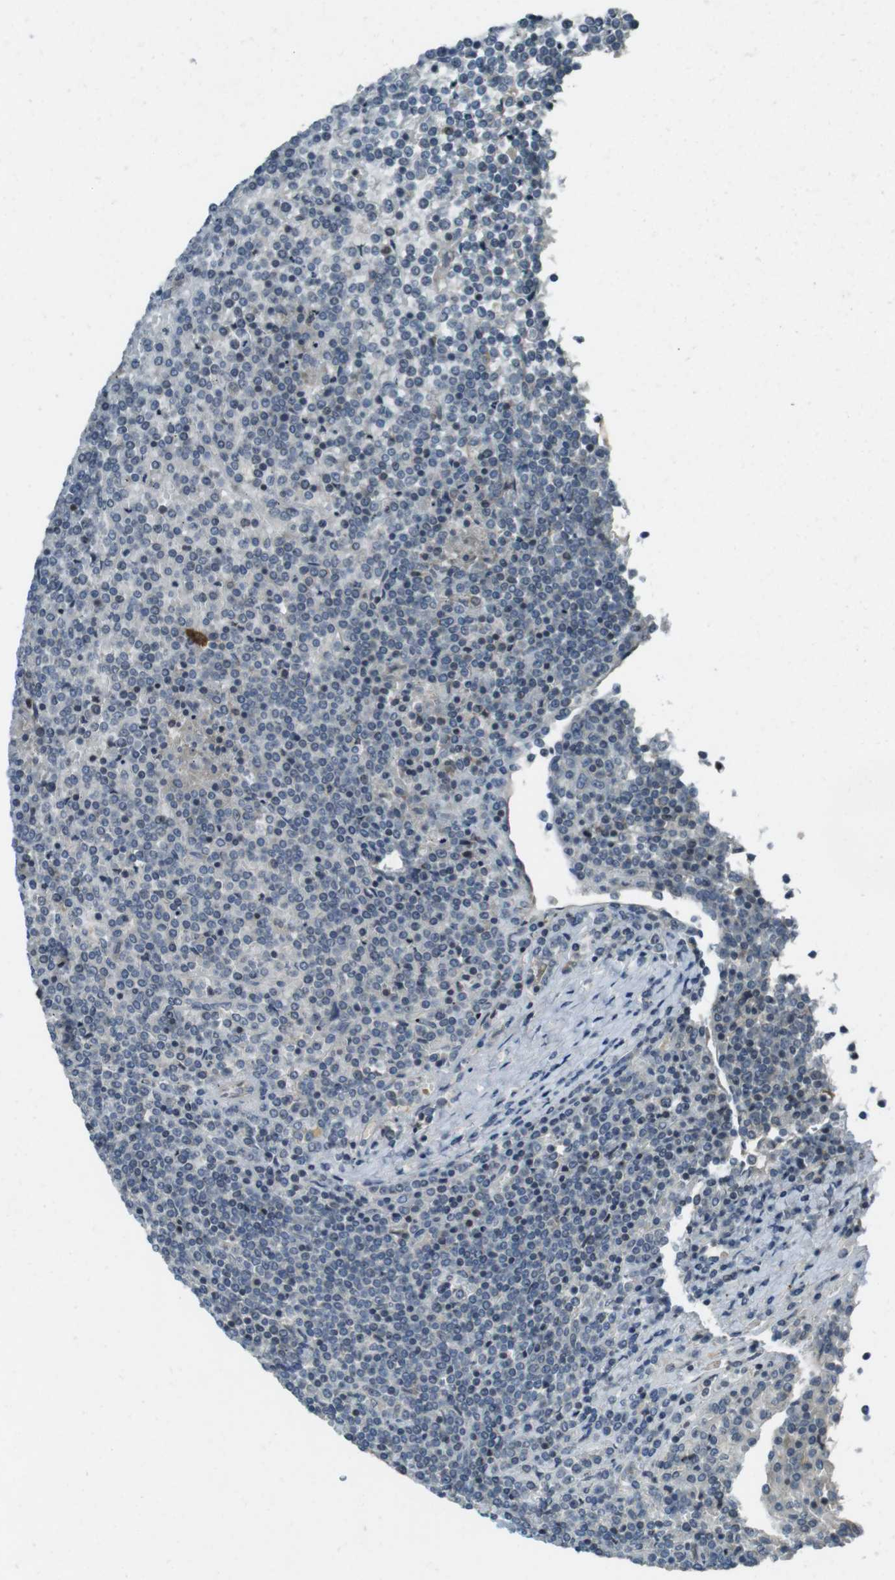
{"staining": {"intensity": "negative", "quantity": "none", "location": "none"}, "tissue": "lymphoma", "cell_type": "Tumor cells", "image_type": "cancer", "snomed": [{"axis": "morphology", "description": "Malignant lymphoma, non-Hodgkin's type, Low grade"}, {"axis": "topography", "description": "Spleen"}], "caption": "Human low-grade malignant lymphoma, non-Hodgkin's type stained for a protein using IHC displays no staining in tumor cells.", "gene": "ZYX", "patient": {"sex": "female", "age": 19}}